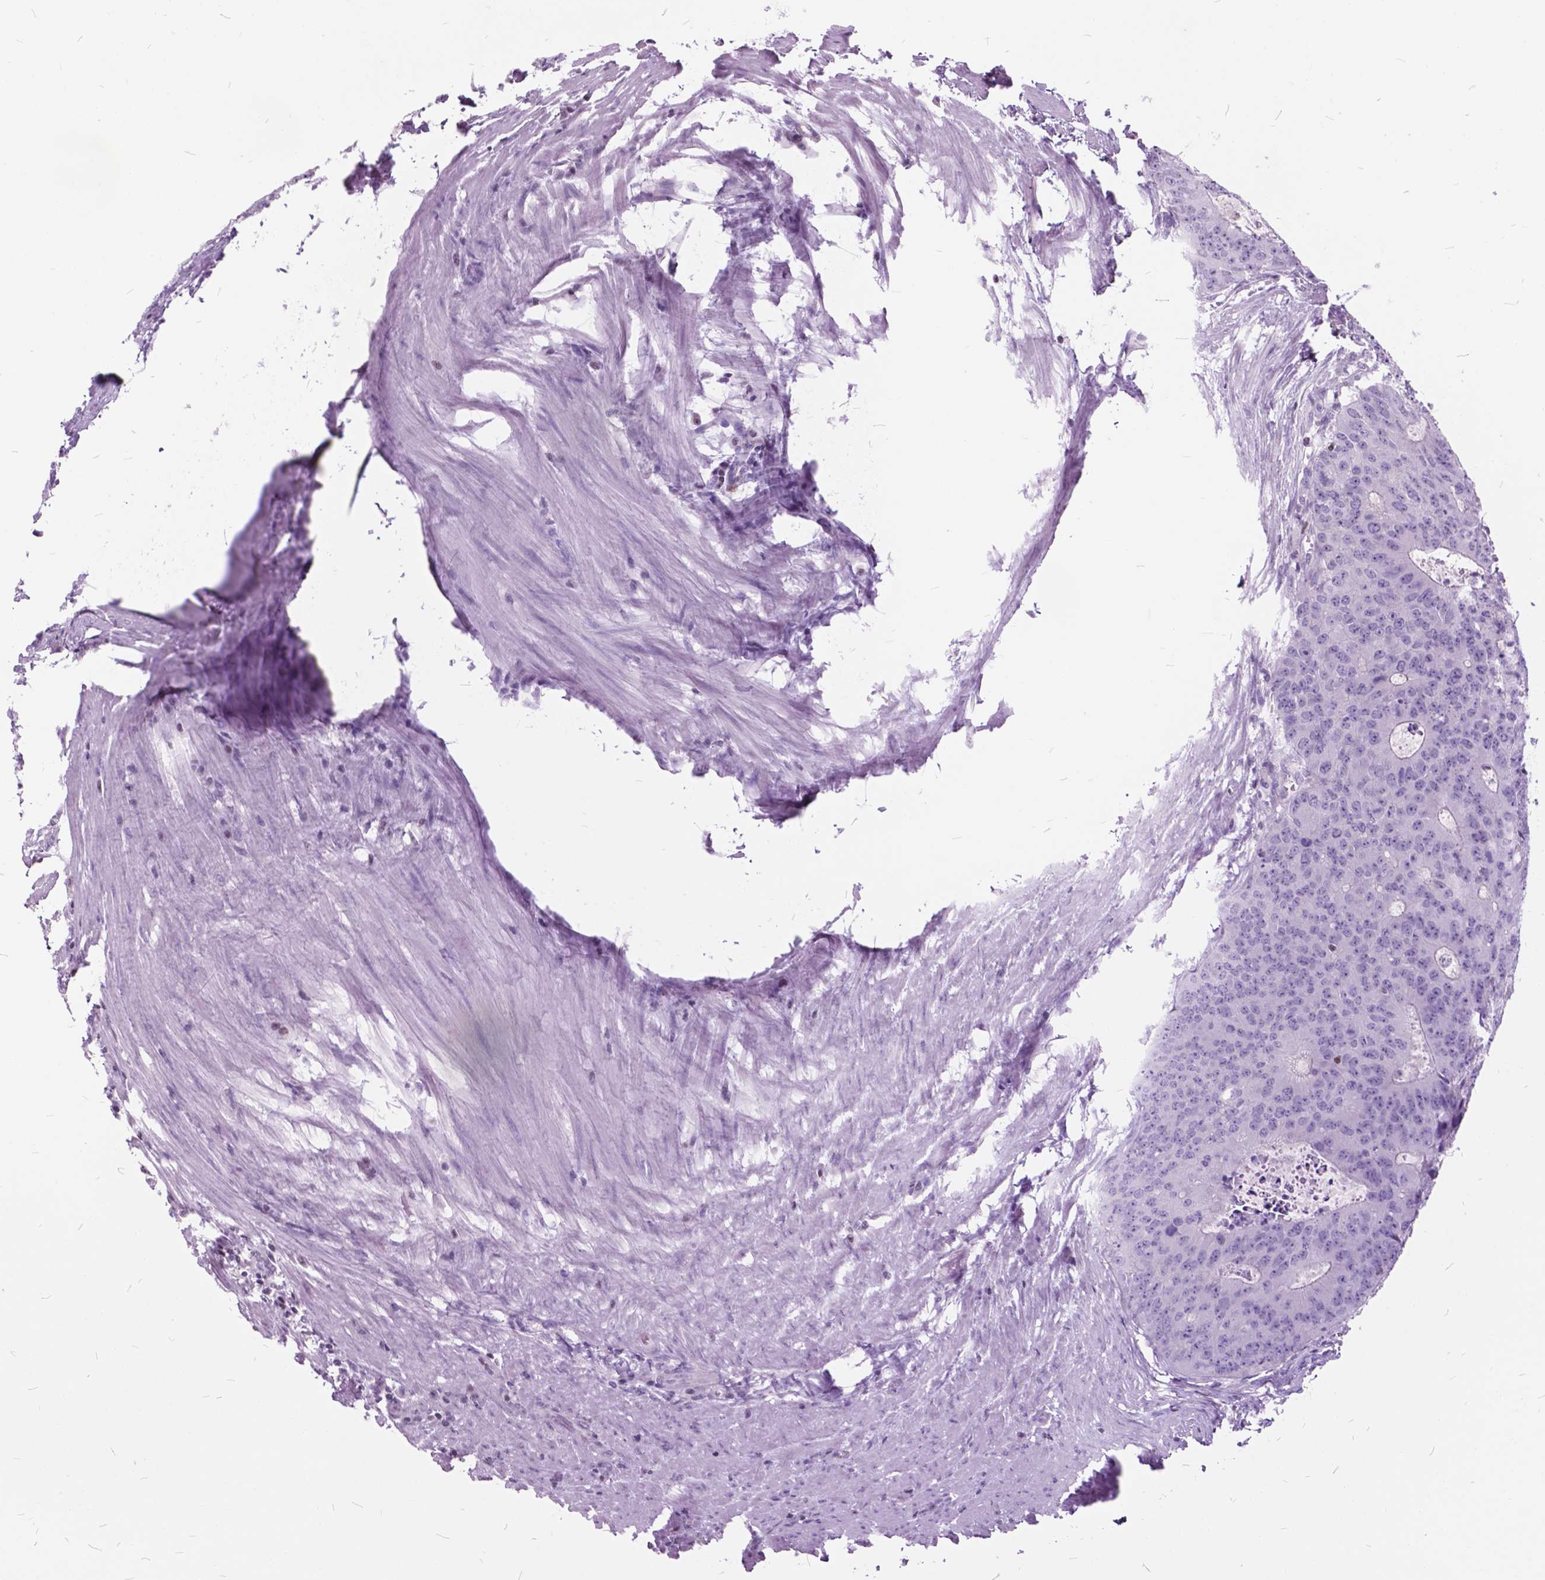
{"staining": {"intensity": "negative", "quantity": "none", "location": "none"}, "tissue": "colorectal cancer", "cell_type": "Tumor cells", "image_type": "cancer", "snomed": [{"axis": "morphology", "description": "Adenocarcinoma, NOS"}, {"axis": "topography", "description": "Colon"}], "caption": "The IHC image has no significant expression in tumor cells of colorectal cancer (adenocarcinoma) tissue. (Immunohistochemistry, brightfield microscopy, high magnification).", "gene": "SP140", "patient": {"sex": "male", "age": 67}}